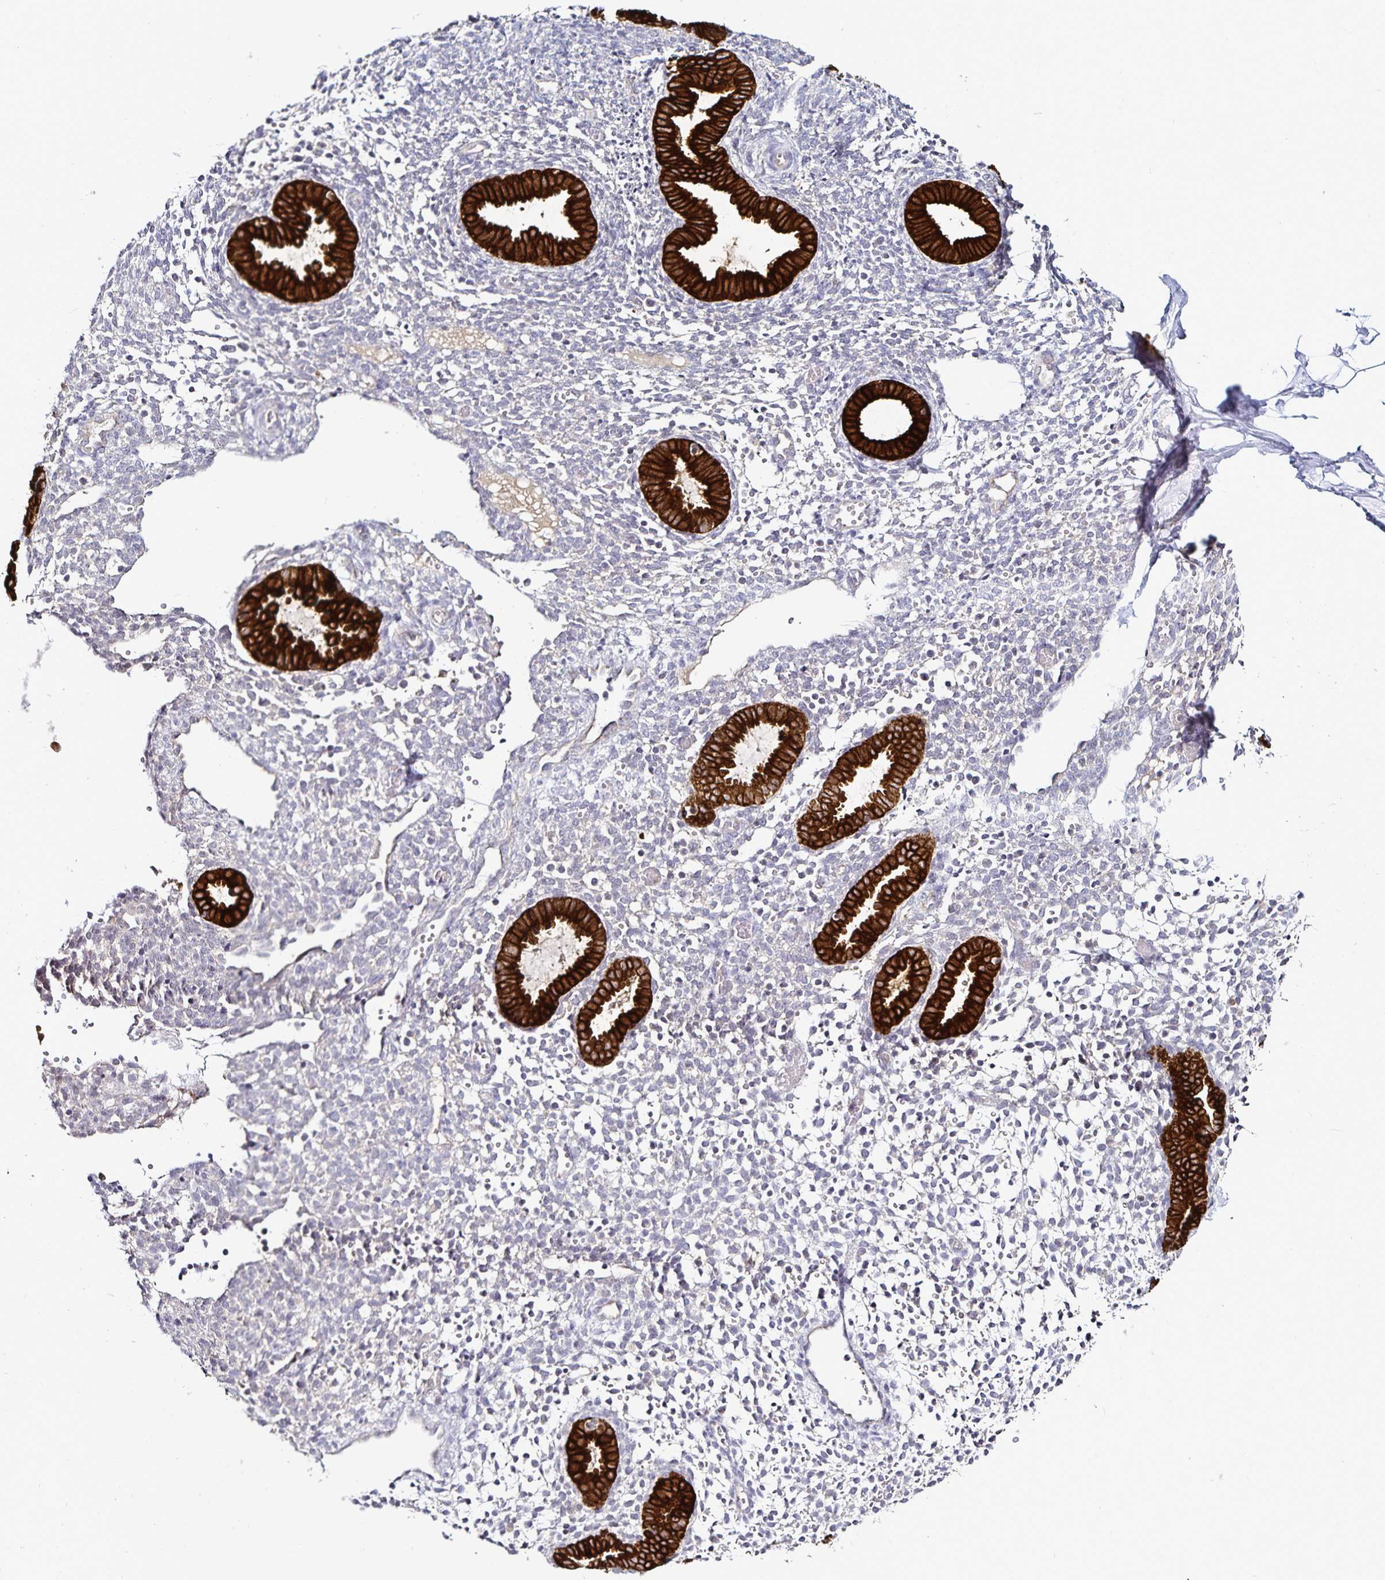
{"staining": {"intensity": "negative", "quantity": "none", "location": "none"}, "tissue": "endometrium", "cell_type": "Cells in endometrial stroma", "image_type": "normal", "snomed": [{"axis": "morphology", "description": "Normal tissue, NOS"}, {"axis": "topography", "description": "Endometrium"}], "caption": "This is a micrograph of immunohistochemistry (IHC) staining of benign endometrium, which shows no expression in cells in endometrial stroma.", "gene": "ACSL5", "patient": {"sex": "female", "age": 36}}